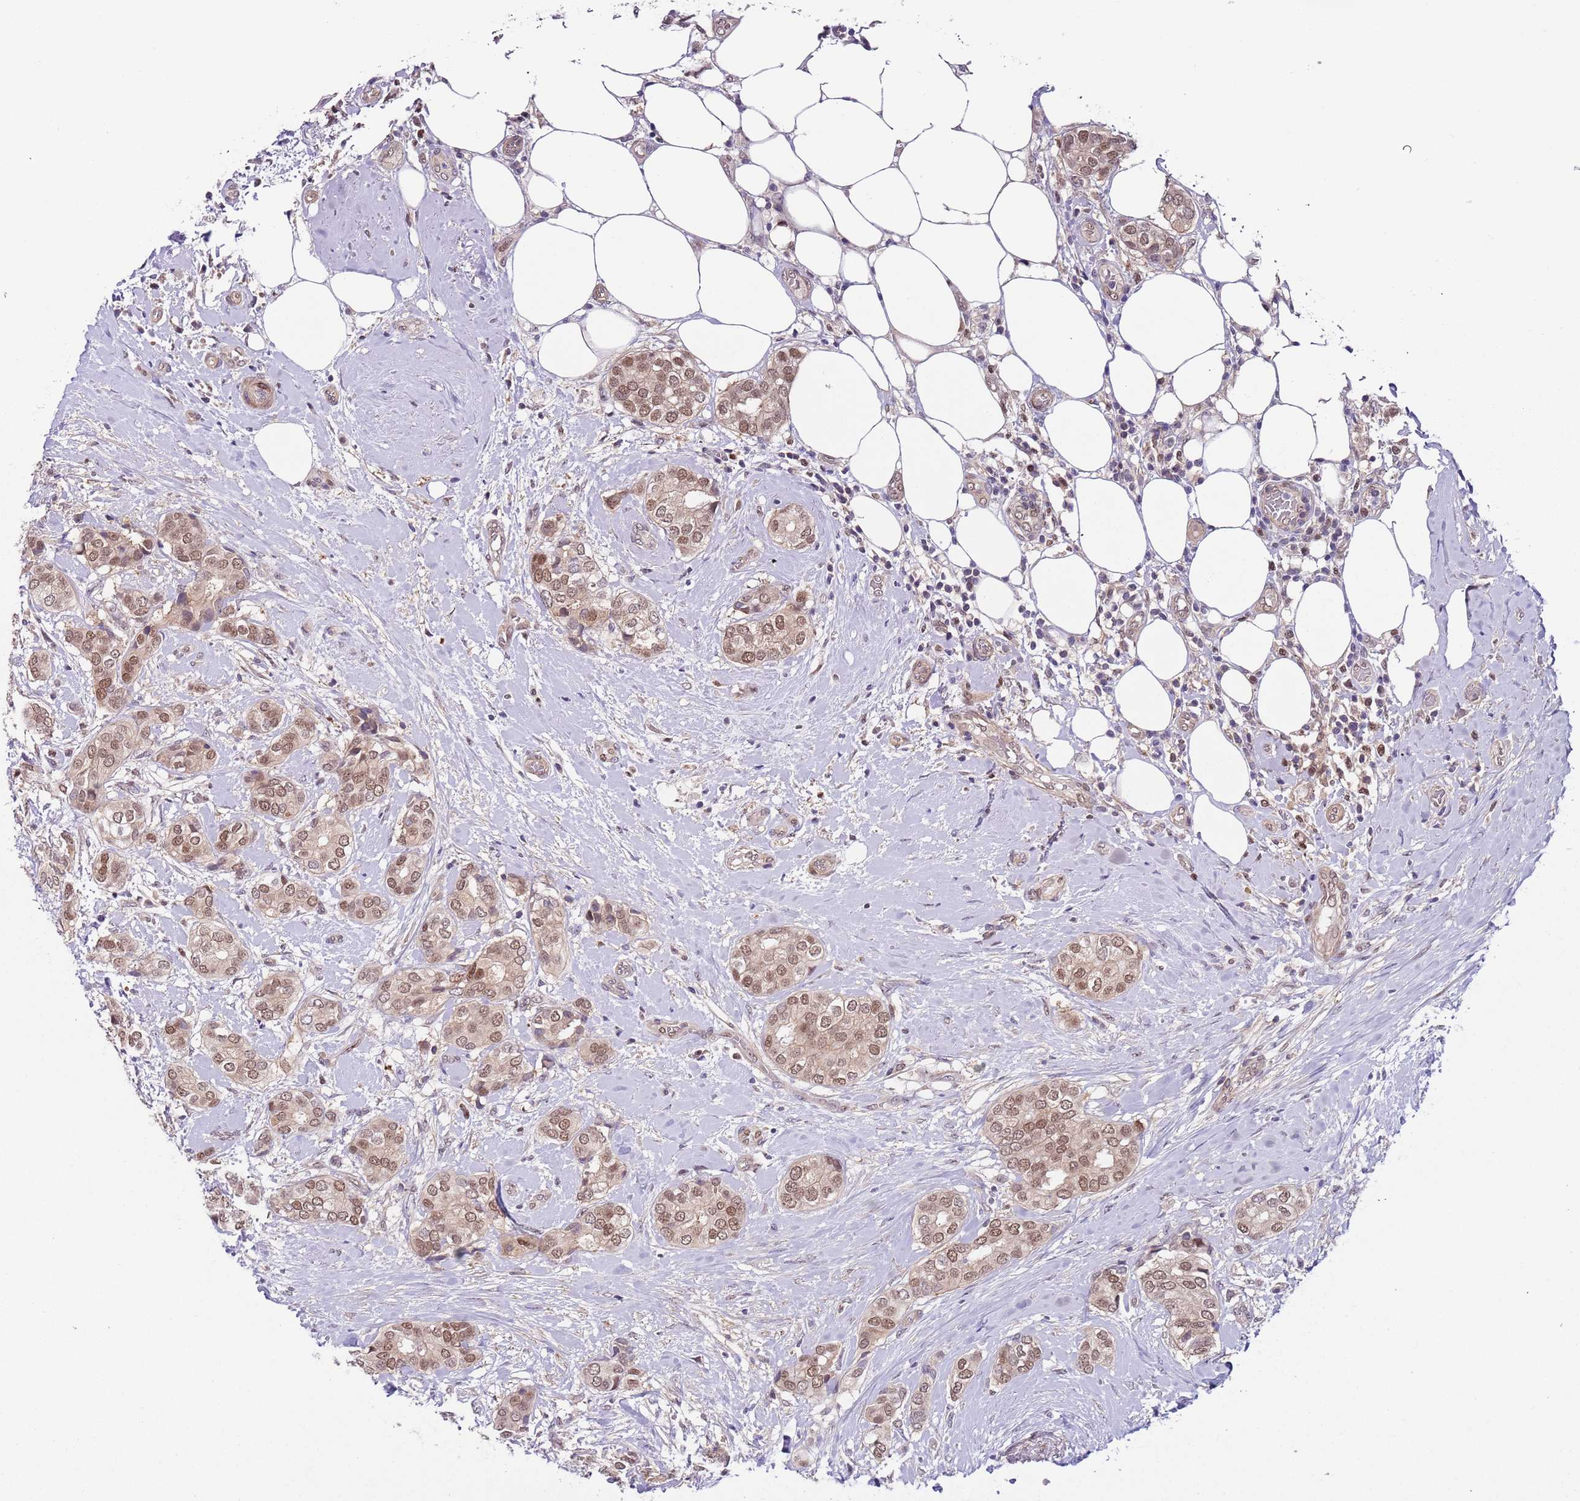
{"staining": {"intensity": "moderate", "quantity": ">75%", "location": "cytoplasmic/membranous,nuclear"}, "tissue": "breast cancer", "cell_type": "Tumor cells", "image_type": "cancer", "snomed": [{"axis": "morphology", "description": "Duct carcinoma"}, {"axis": "topography", "description": "Breast"}], "caption": "Brown immunohistochemical staining in breast cancer reveals moderate cytoplasmic/membranous and nuclear positivity in approximately >75% of tumor cells.", "gene": "RMND5B", "patient": {"sex": "female", "age": 73}}